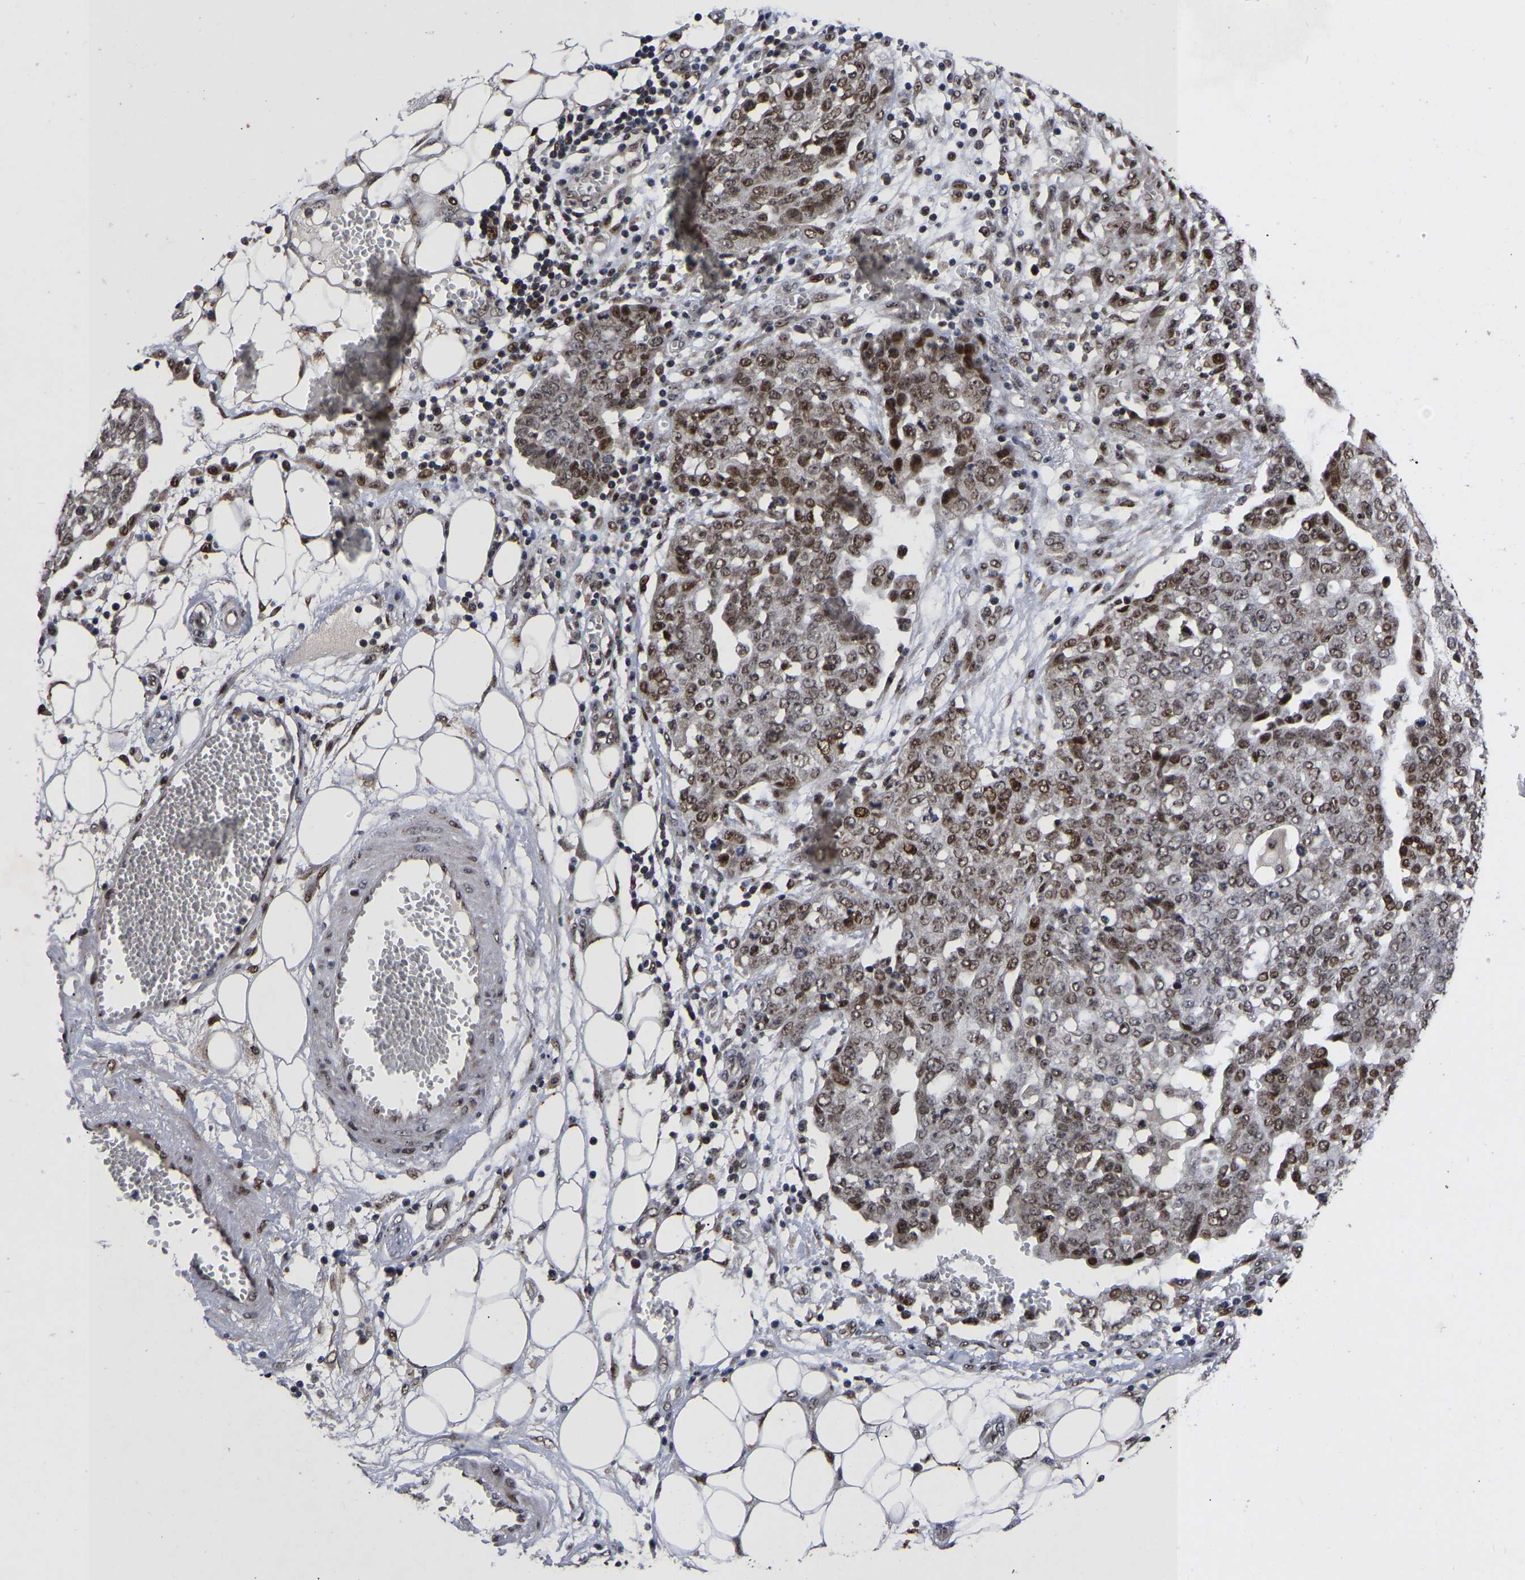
{"staining": {"intensity": "moderate", "quantity": ">75%", "location": "nuclear"}, "tissue": "ovarian cancer", "cell_type": "Tumor cells", "image_type": "cancer", "snomed": [{"axis": "morphology", "description": "Cystadenocarcinoma, serous, NOS"}, {"axis": "topography", "description": "Soft tissue"}, {"axis": "topography", "description": "Ovary"}], "caption": "Approximately >75% of tumor cells in human serous cystadenocarcinoma (ovarian) demonstrate moderate nuclear protein positivity as visualized by brown immunohistochemical staining.", "gene": "JUNB", "patient": {"sex": "female", "age": 57}}